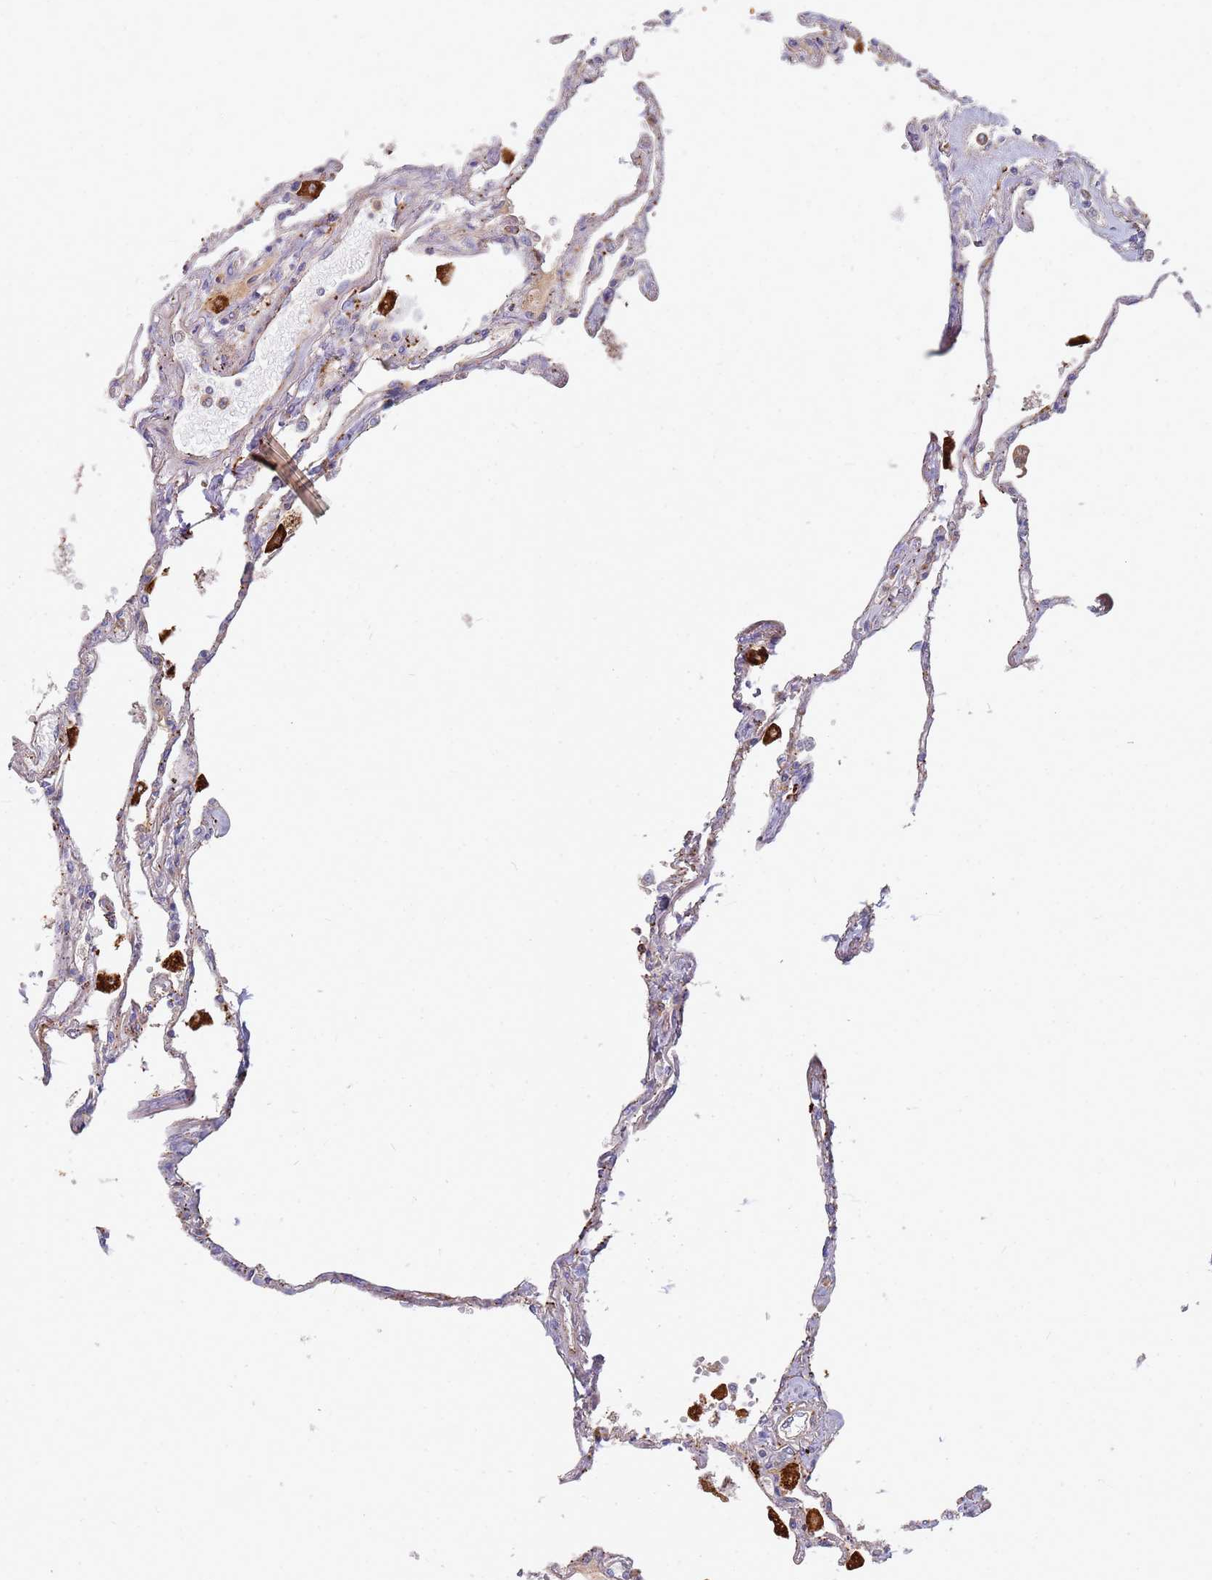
{"staining": {"intensity": "negative", "quantity": "none", "location": "none"}, "tissue": "lung", "cell_type": "Alveolar cells", "image_type": "normal", "snomed": [{"axis": "morphology", "description": "Normal tissue, NOS"}, {"axis": "topography", "description": "Lung"}], "caption": "Human lung stained for a protein using immunohistochemistry shows no staining in alveolar cells.", "gene": "TMEM229B", "patient": {"sex": "female", "age": 67}}